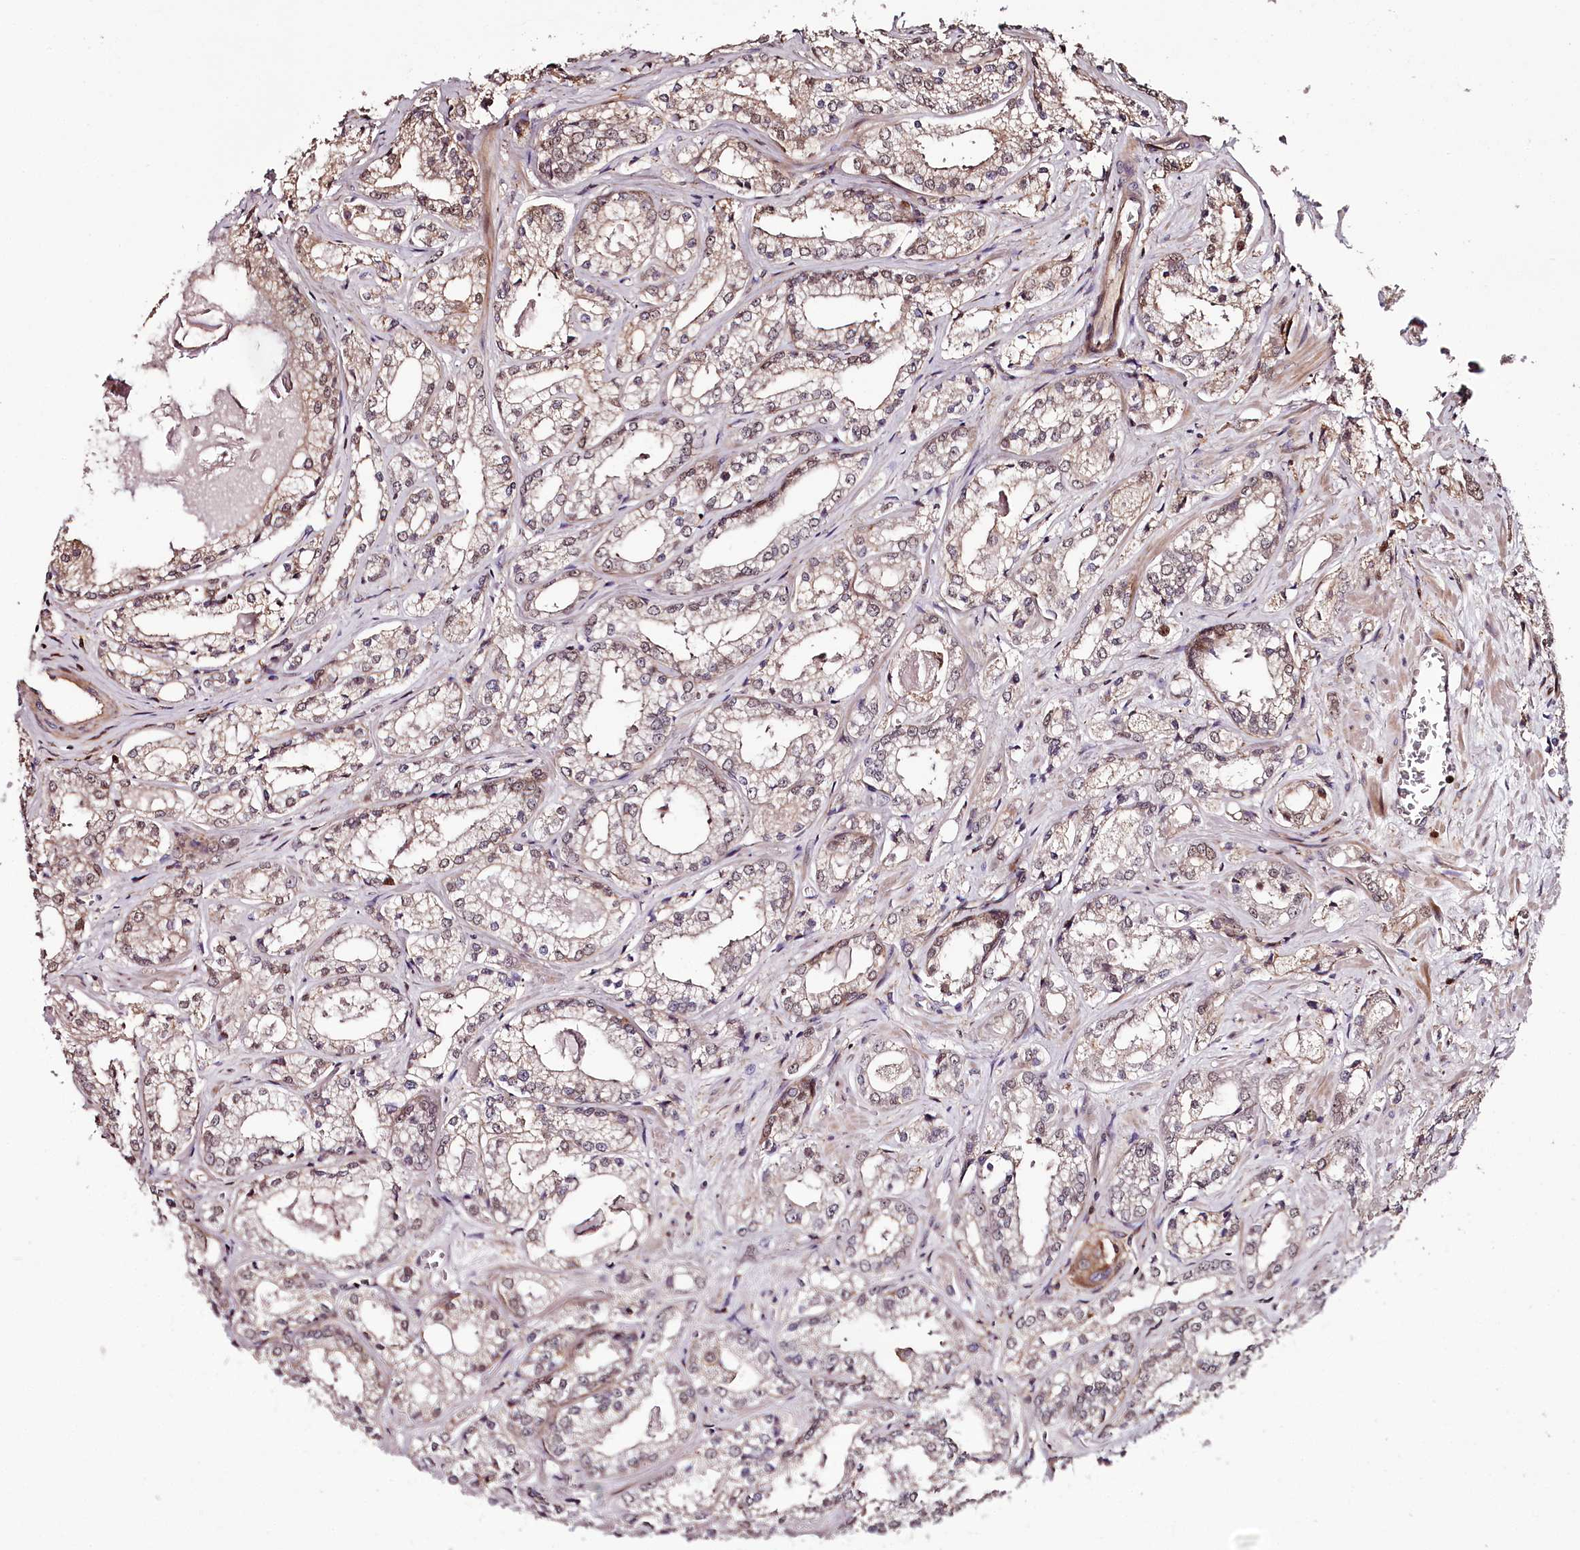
{"staining": {"intensity": "weak", "quantity": "25%-75%", "location": "cytoplasmic/membranous,nuclear"}, "tissue": "prostate cancer", "cell_type": "Tumor cells", "image_type": "cancer", "snomed": [{"axis": "morphology", "description": "Adenocarcinoma, Low grade"}, {"axis": "topography", "description": "Prostate"}], "caption": "Weak cytoplasmic/membranous and nuclear positivity for a protein is seen in approximately 25%-75% of tumor cells of prostate adenocarcinoma (low-grade) using immunohistochemistry.", "gene": "KIF14", "patient": {"sex": "male", "age": 47}}